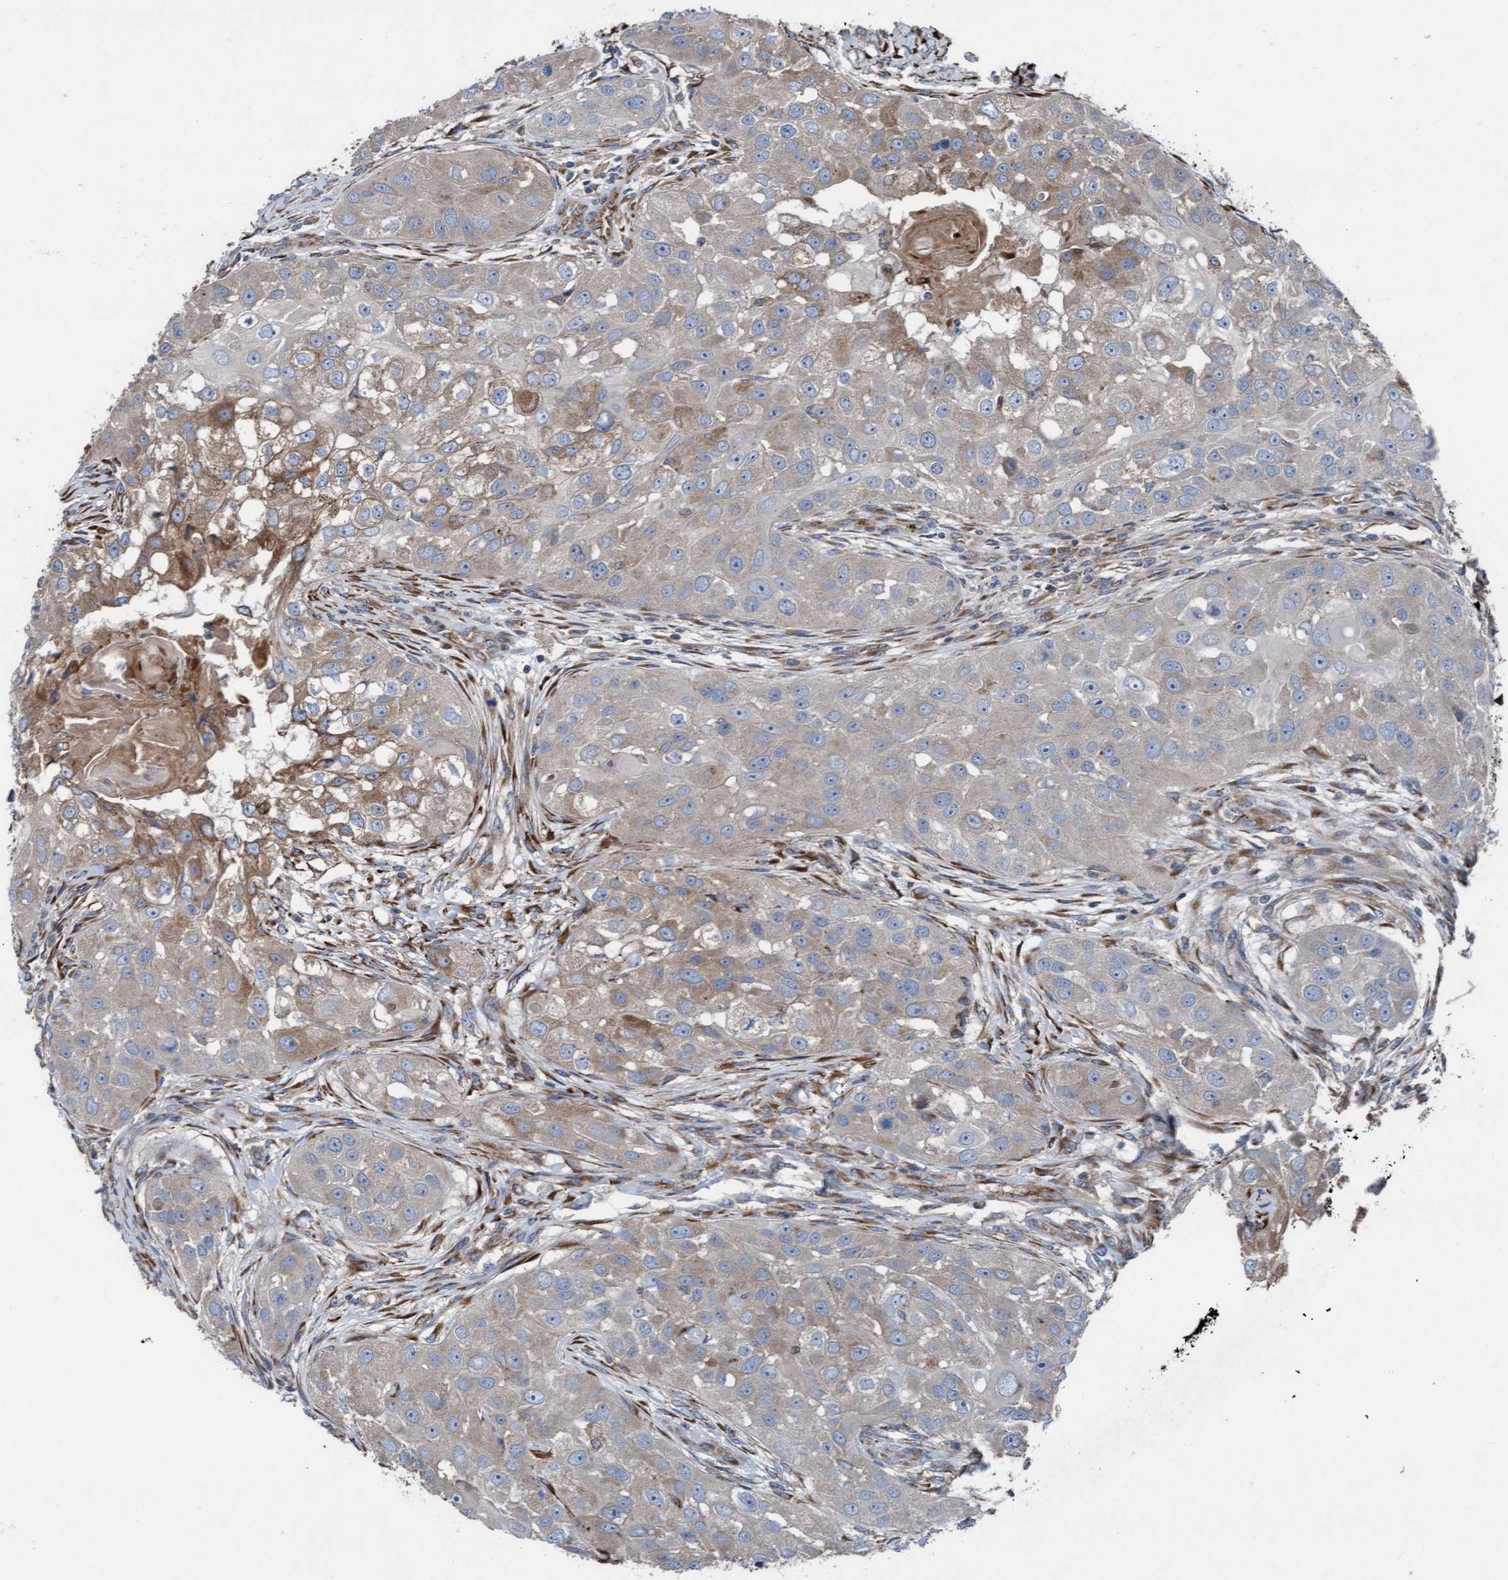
{"staining": {"intensity": "weak", "quantity": ">75%", "location": "cytoplasmic/membranous"}, "tissue": "head and neck cancer", "cell_type": "Tumor cells", "image_type": "cancer", "snomed": [{"axis": "morphology", "description": "Normal tissue, NOS"}, {"axis": "morphology", "description": "Squamous cell carcinoma, NOS"}, {"axis": "topography", "description": "Skeletal muscle"}, {"axis": "topography", "description": "Head-Neck"}], "caption": "Protein staining reveals weak cytoplasmic/membranous positivity in approximately >75% of tumor cells in squamous cell carcinoma (head and neck). The protein is stained brown, and the nuclei are stained in blue (DAB (3,3'-diaminobenzidine) IHC with brightfield microscopy, high magnification).", "gene": "KLHL26", "patient": {"sex": "male", "age": 51}}